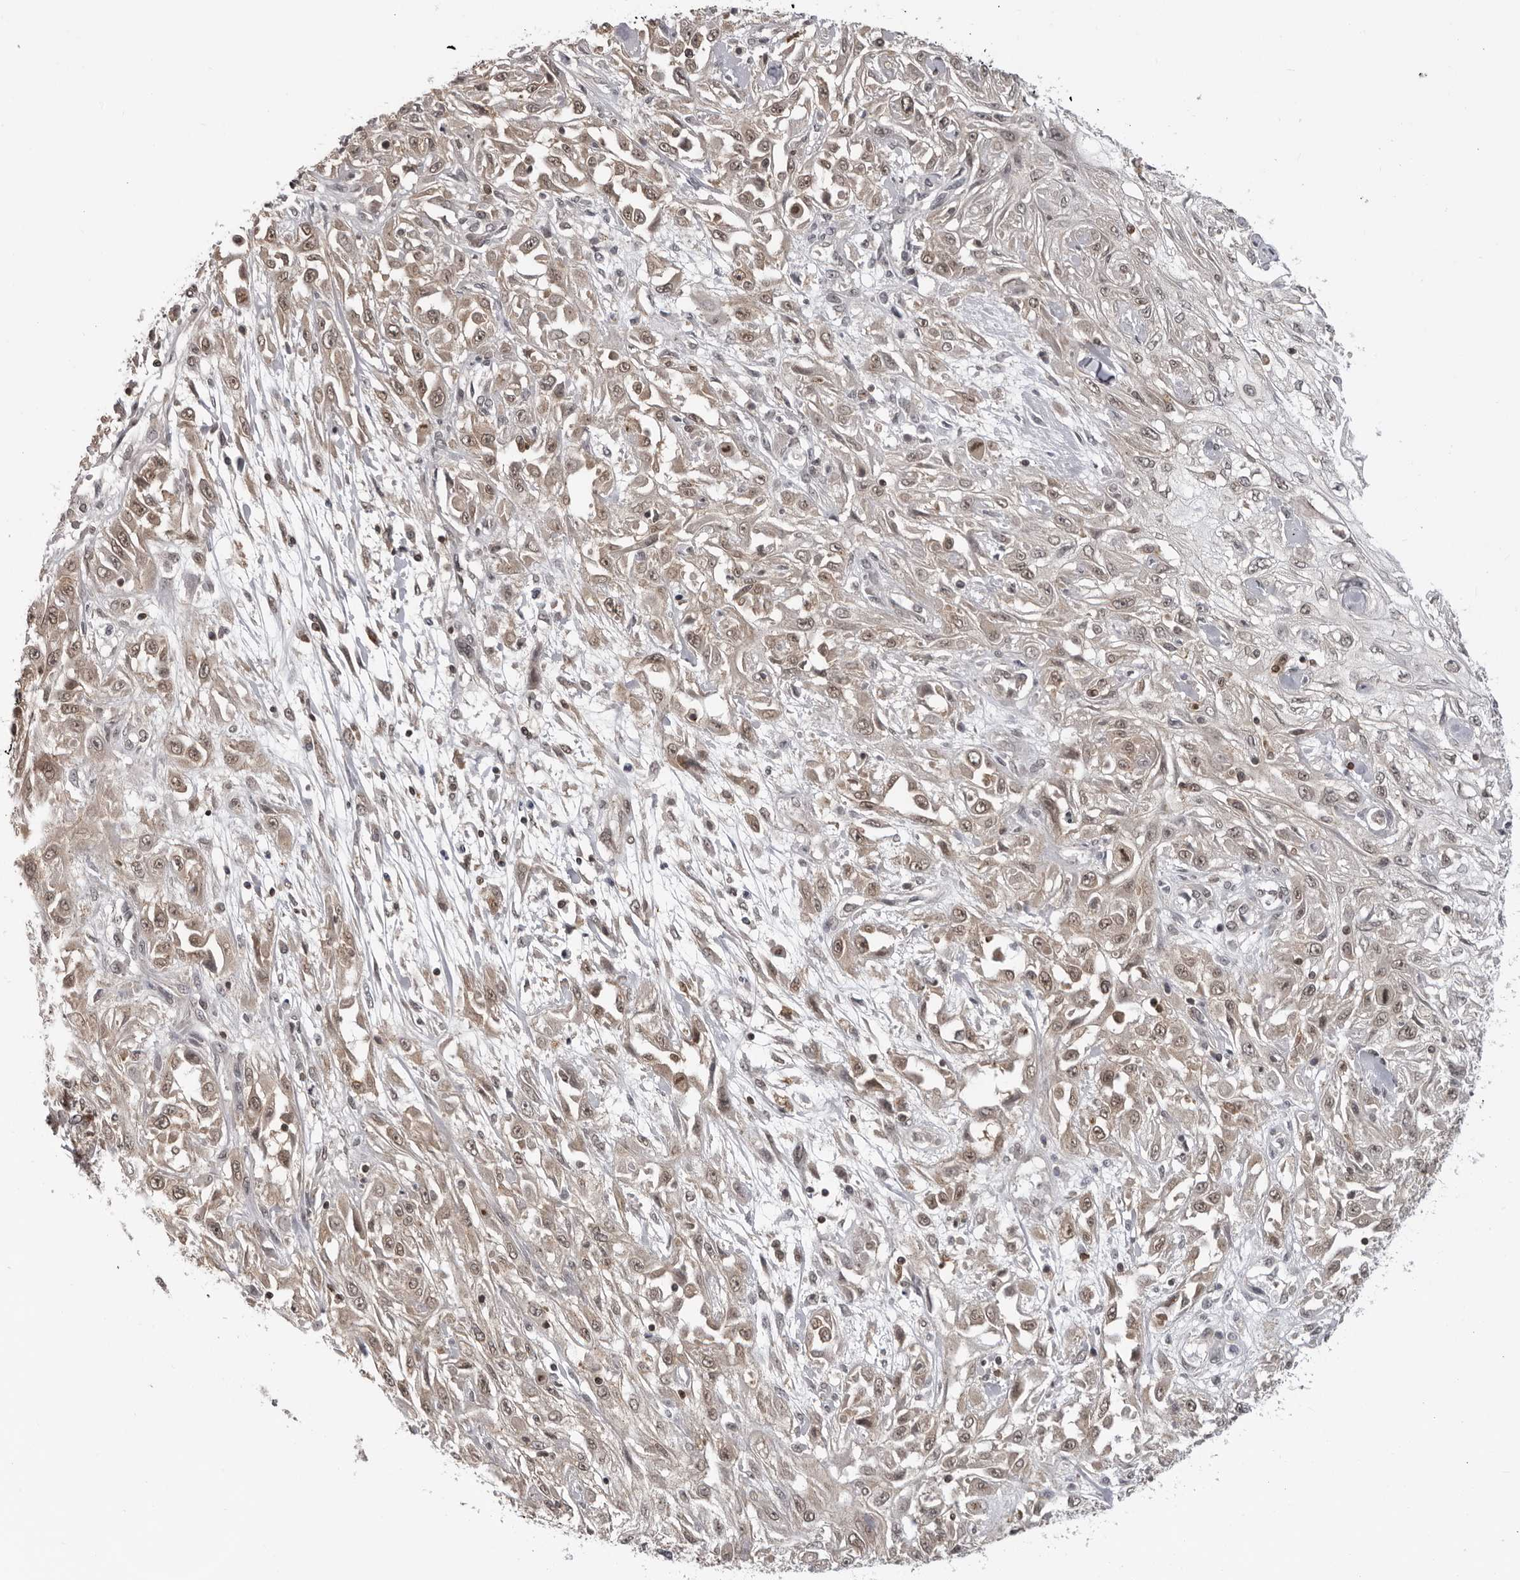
{"staining": {"intensity": "weak", "quantity": ">75%", "location": "cytoplasmic/membranous,nuclear"}, "tissue": "skin cancer", "cell_type": "Tumor cells", "image_type": "cancer", "snomed": [{"axis": "morphology", "description": "Squamous cell carcinoma, NOS"}, {"axis": "morphology", "description": "Squamous cell carcinoma, metastatic, NOS"}, {"axis": "topography", "description": "Skin"}, {"axis": "topography", "description": "Lymph node"}], "caption": "Skin metastatic squamous cell carcinoma was stained to show a protein in brown. There is low levels of weak cytoplasmic/membranous and nuclear positivity in approximately >75% of tumor cells. (IHC, brightfield microscopy, high magnification).", "gene": "PDCL3", "patient": {"sex": "male", "age": 75}}